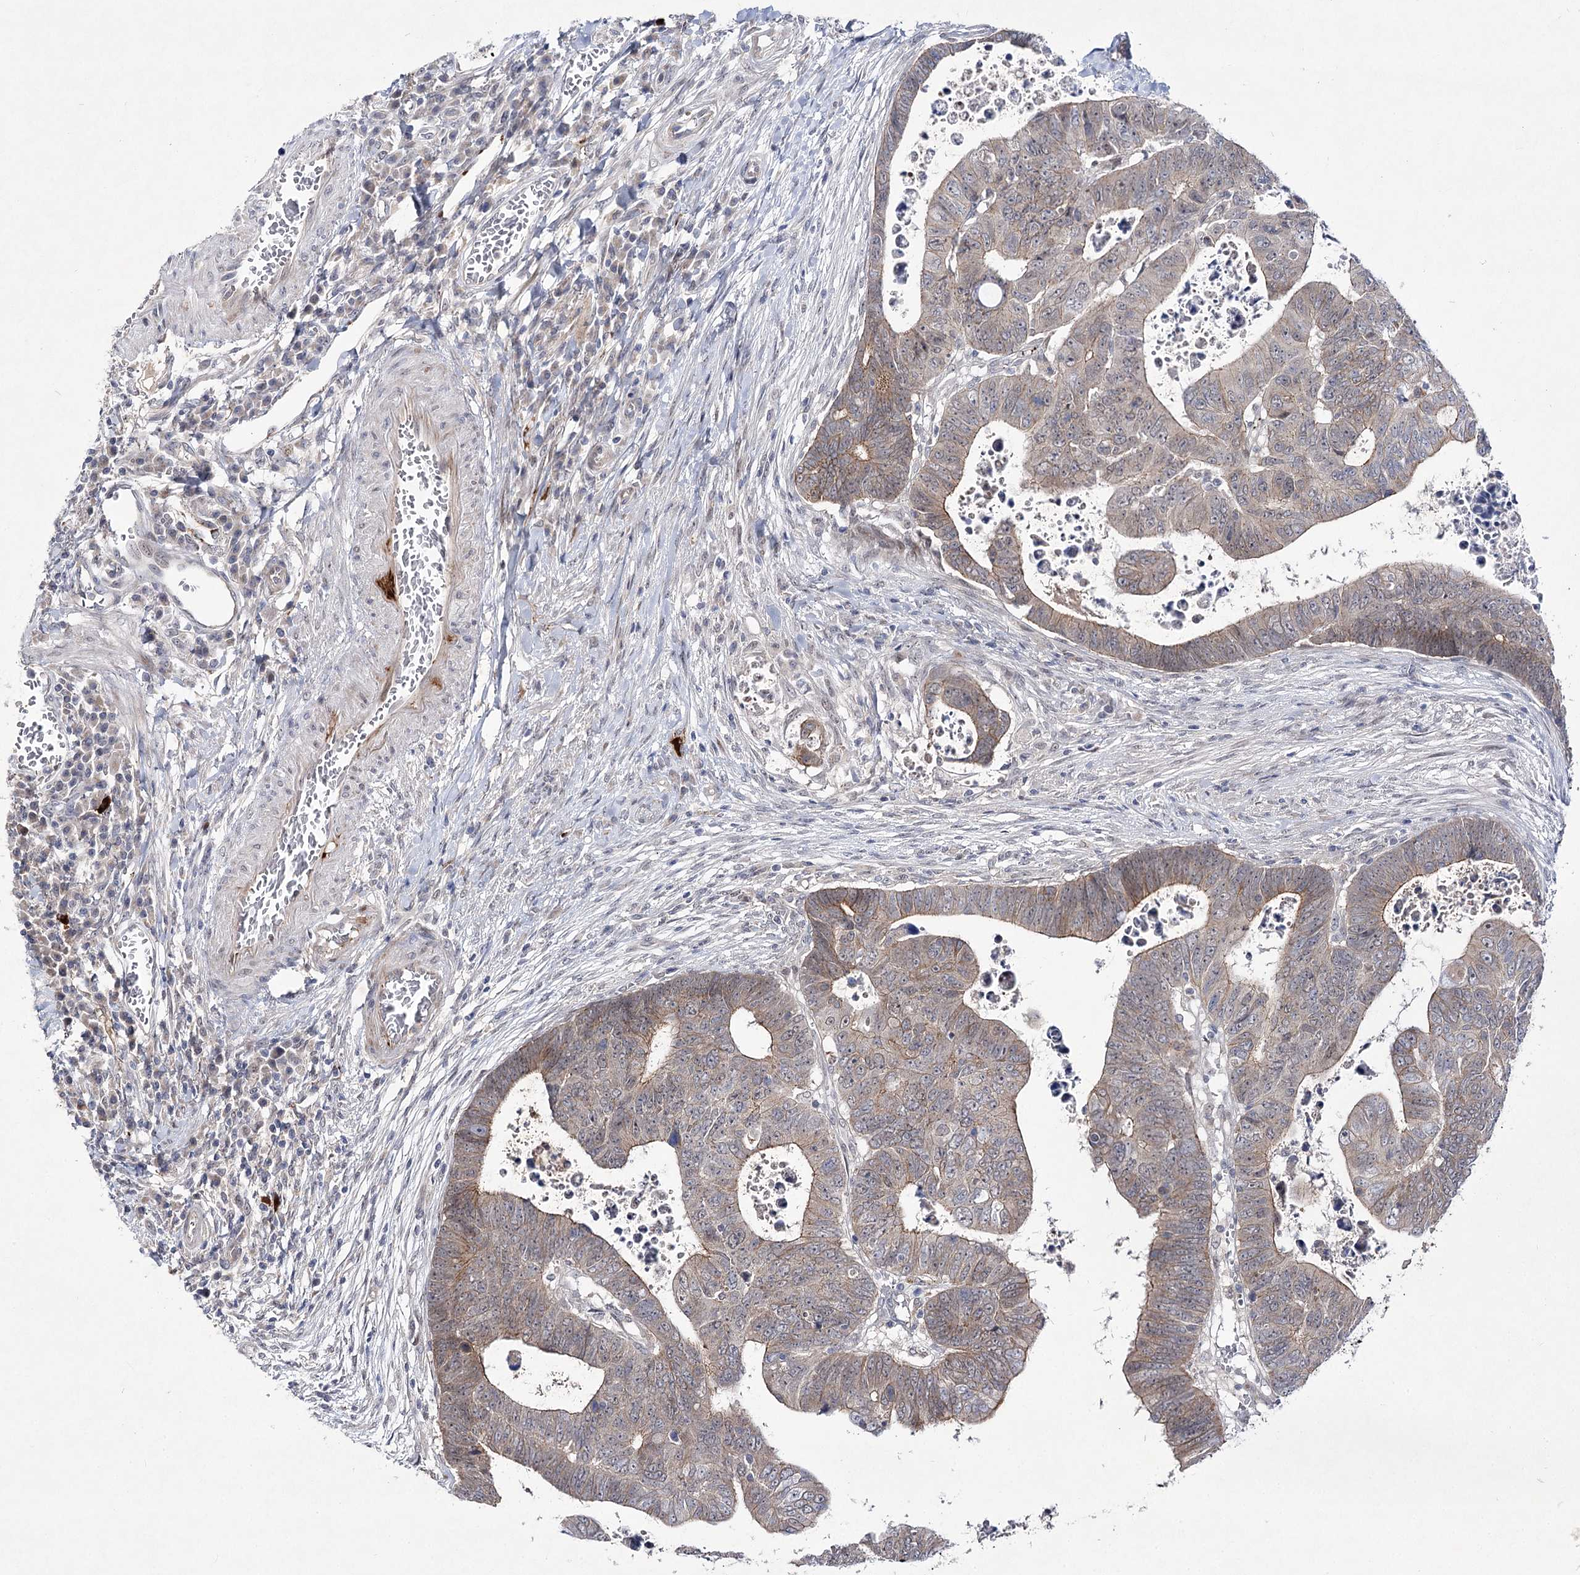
{"staining": {"intensity": "moderate", "quantity": "25%-75%", "location": "cytoplasmic/membranous"}, "tissue": "colorectal cancer", "cell_type": "Tumor cells", "image_type": "cancer", "snomed": [{"axis": "morphology", "description": "Normal tissue, NOS"}, {"axis": "morphology", "description": "Adenocarcinoma, NOS"}, {"axis": "topography", "description": "Rectum"}], "caption": "Colorectal cancer (adenocarcinoma) tissue reveals moderate cytoplasmic/membranous positivity in about 25%-75% of tumor cells, visualized by immunohistochemistry.", "gene": "ARHGAP32", "patient": {"sex": "female", "age": 65}}